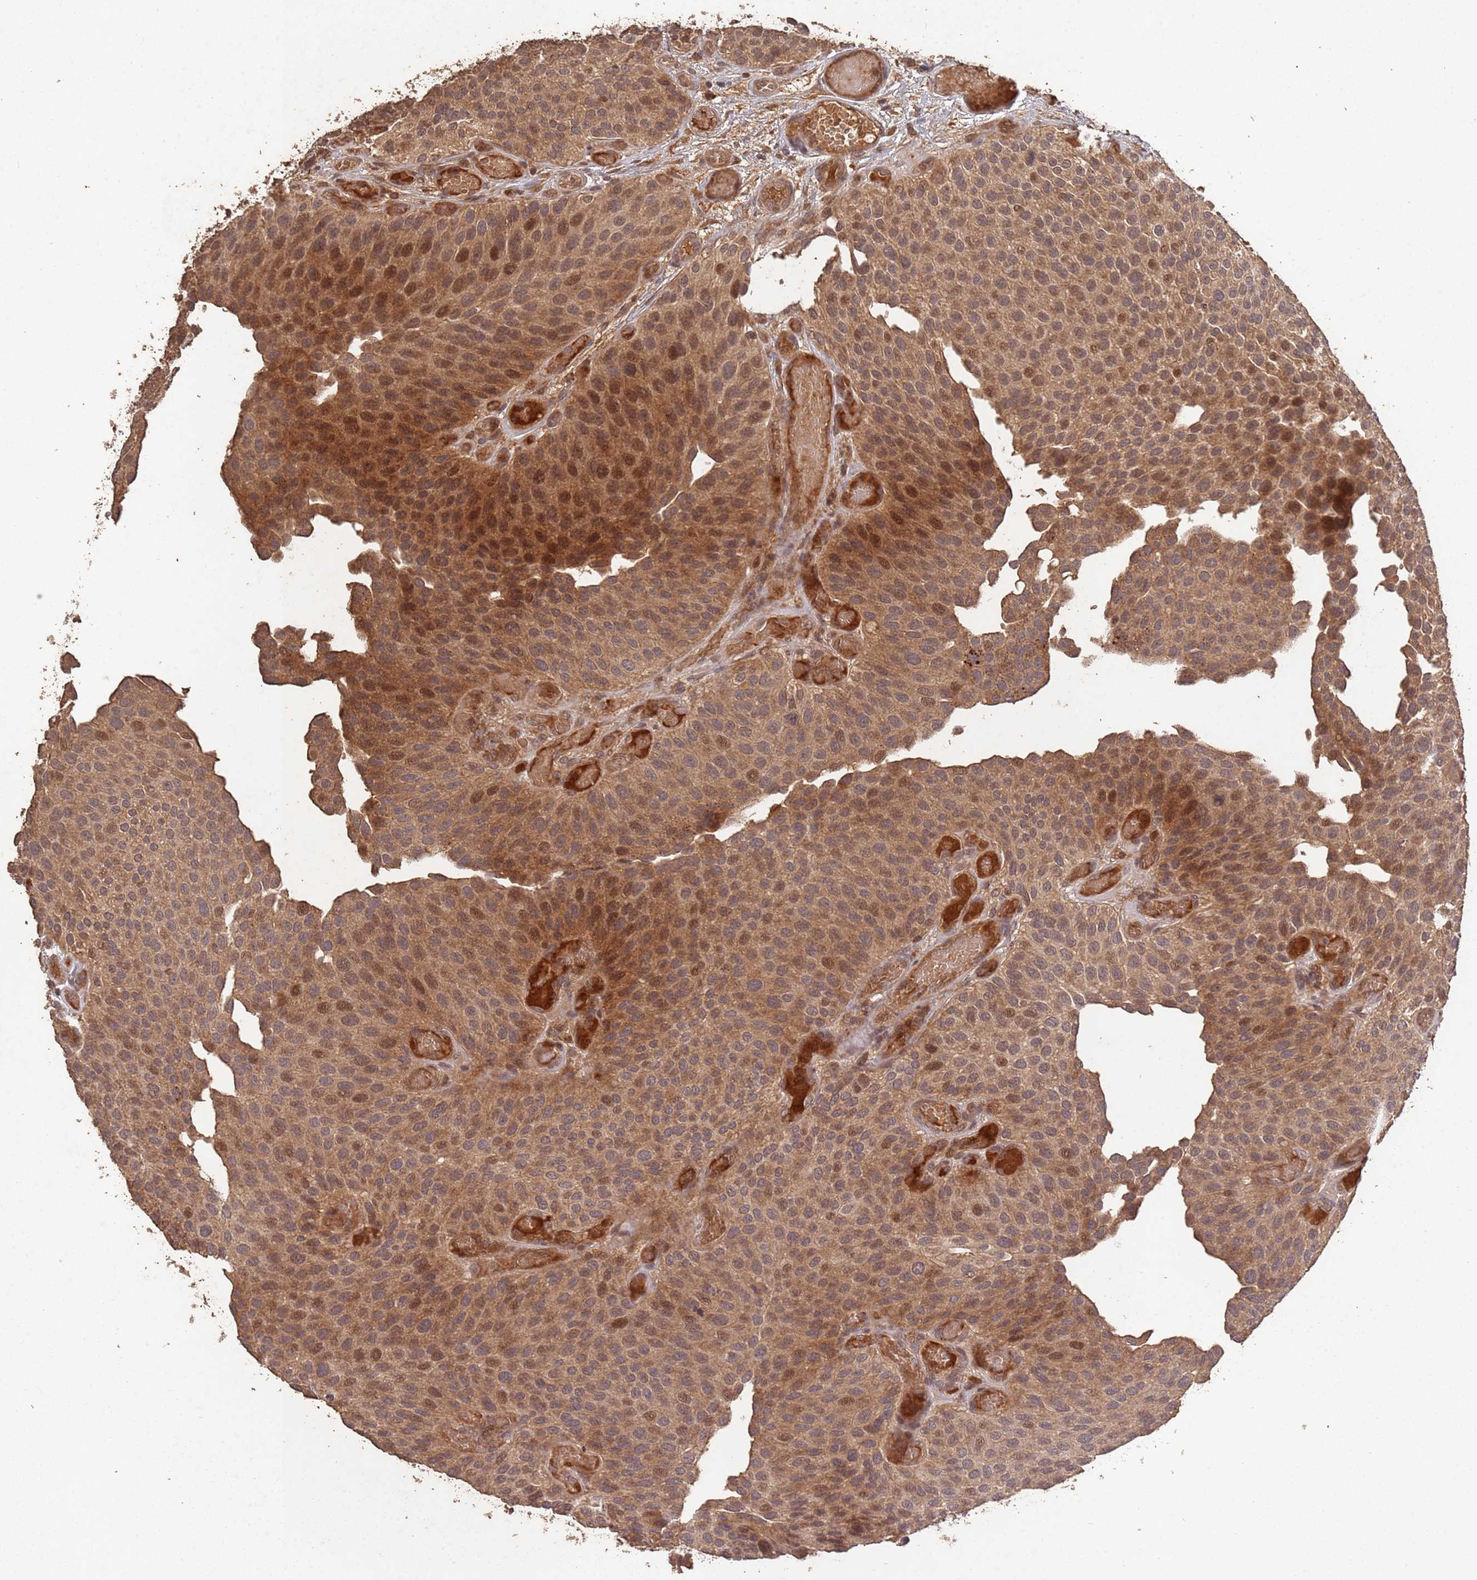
{"staining": {"intensity": "moderate", "quantity": ">75%", "location": "cytoplasmic/membranous,nuclear"}, "tissue": "urothelial cancer", "cell_type": "Tumor cells", "image_type": "cancer", "snomed": [{"axis": "morphology", "description": "Urothelial carcinoma, Low grade"}, {"axis": "topography", "description": "Urinary bladder"}], "caption": "The micrograph reveals a brown stain indicating the presence of a protein in the cytoplasmic/membranous and nuclear of tumor cells in urothelial cancer.", "gene": "FRAT1", "patient": {"sex": "male", "age": 89}}